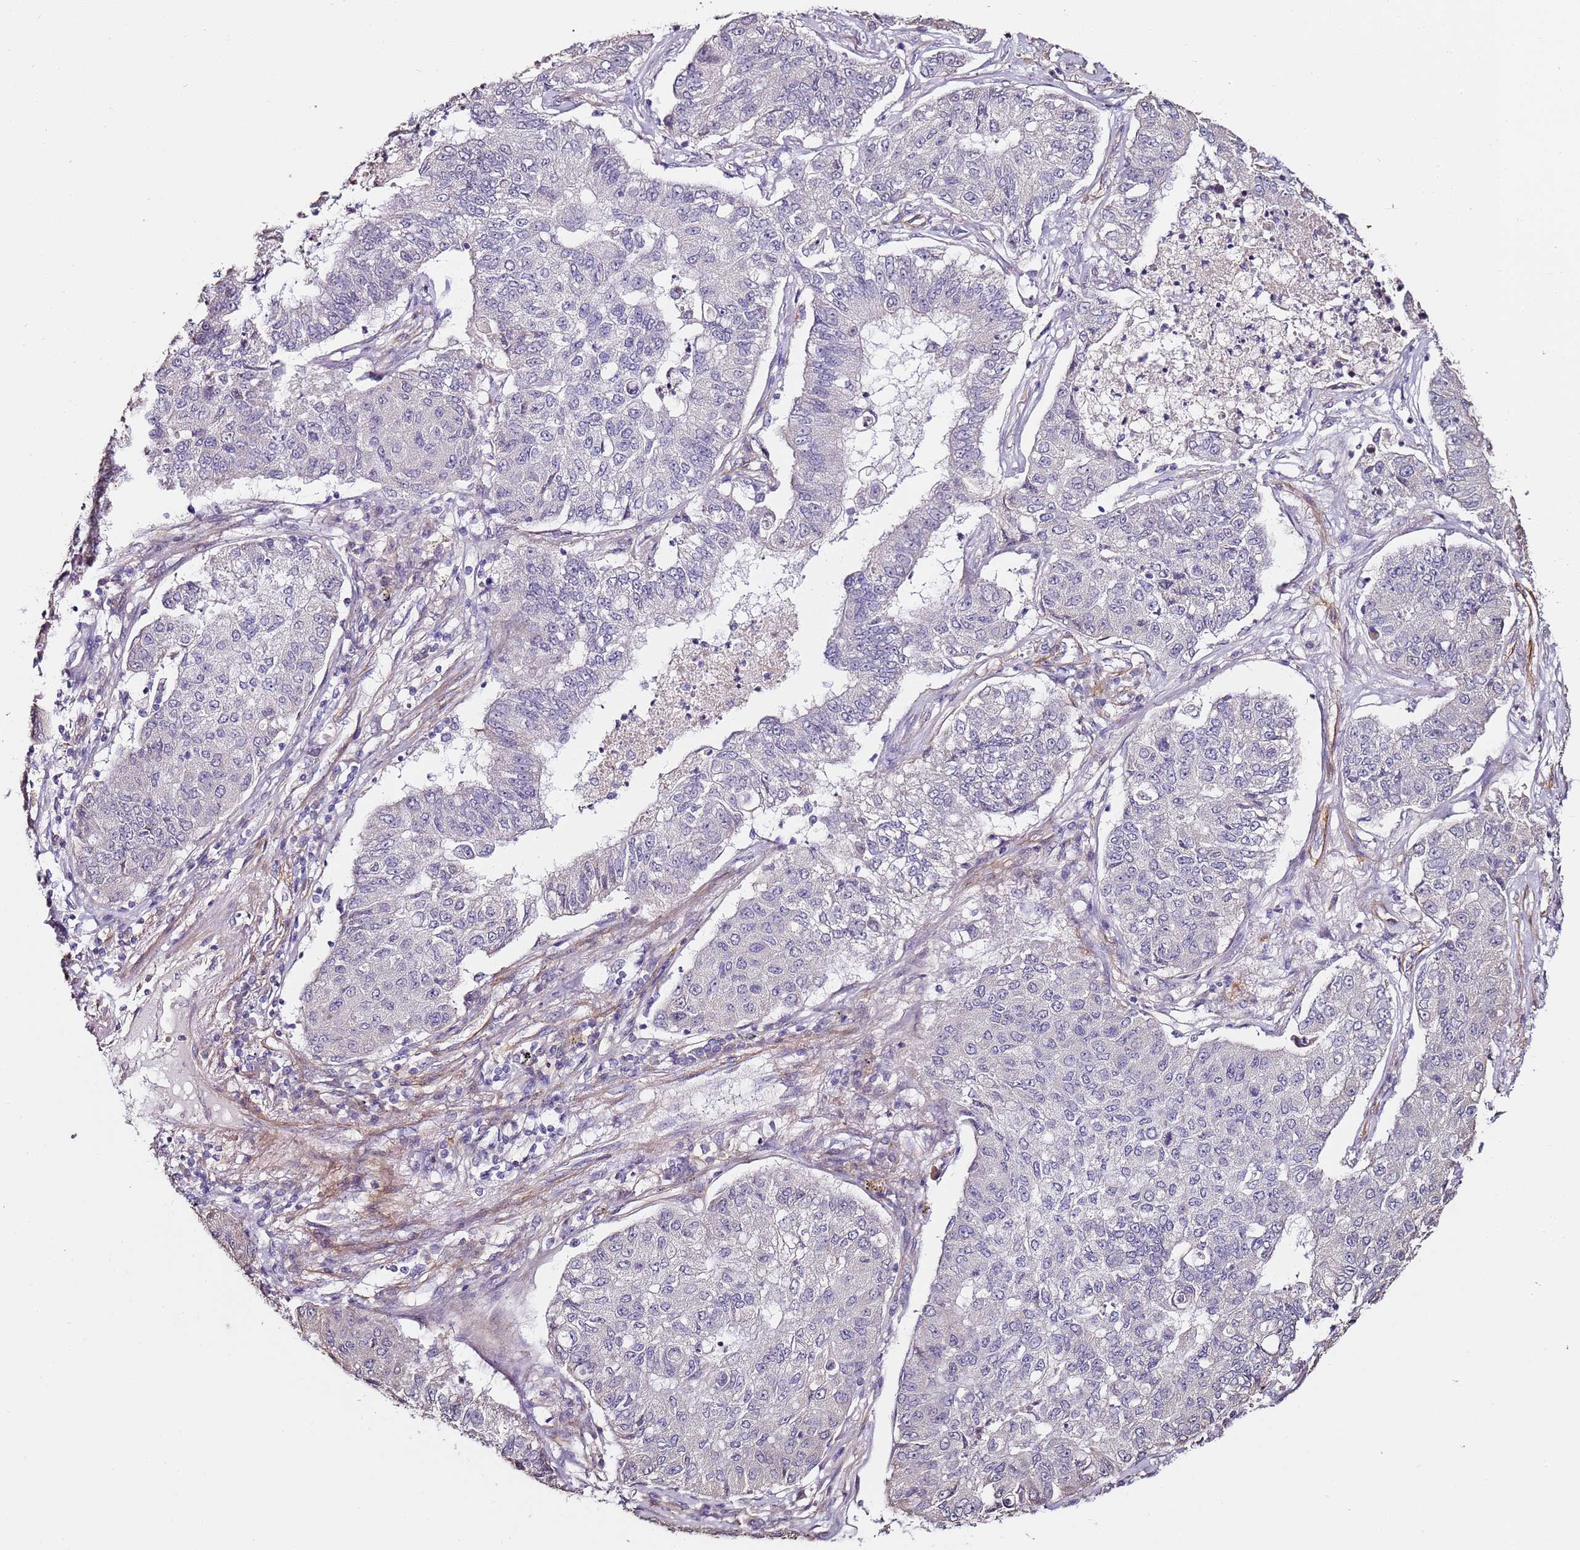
{"staining": {"intensity": "negative", "quantity": "none", "location": "none"}, "tissue": "lung cancer", "cell_type": "Tumor cells", "image_type": "cancer", "snomed": [{"axis": "morphology", "description": "Squamous cell carcinoma, NOS"}, {"axis": "topography", "description": "Lung"}], "caption": "Immunohistochemical staining of human lung cancer (squamous cell carcinoma) displays no significant expression in tumor cells.", "gene": "C3orf80", "patient": {"sex": "male", "age": 74}}